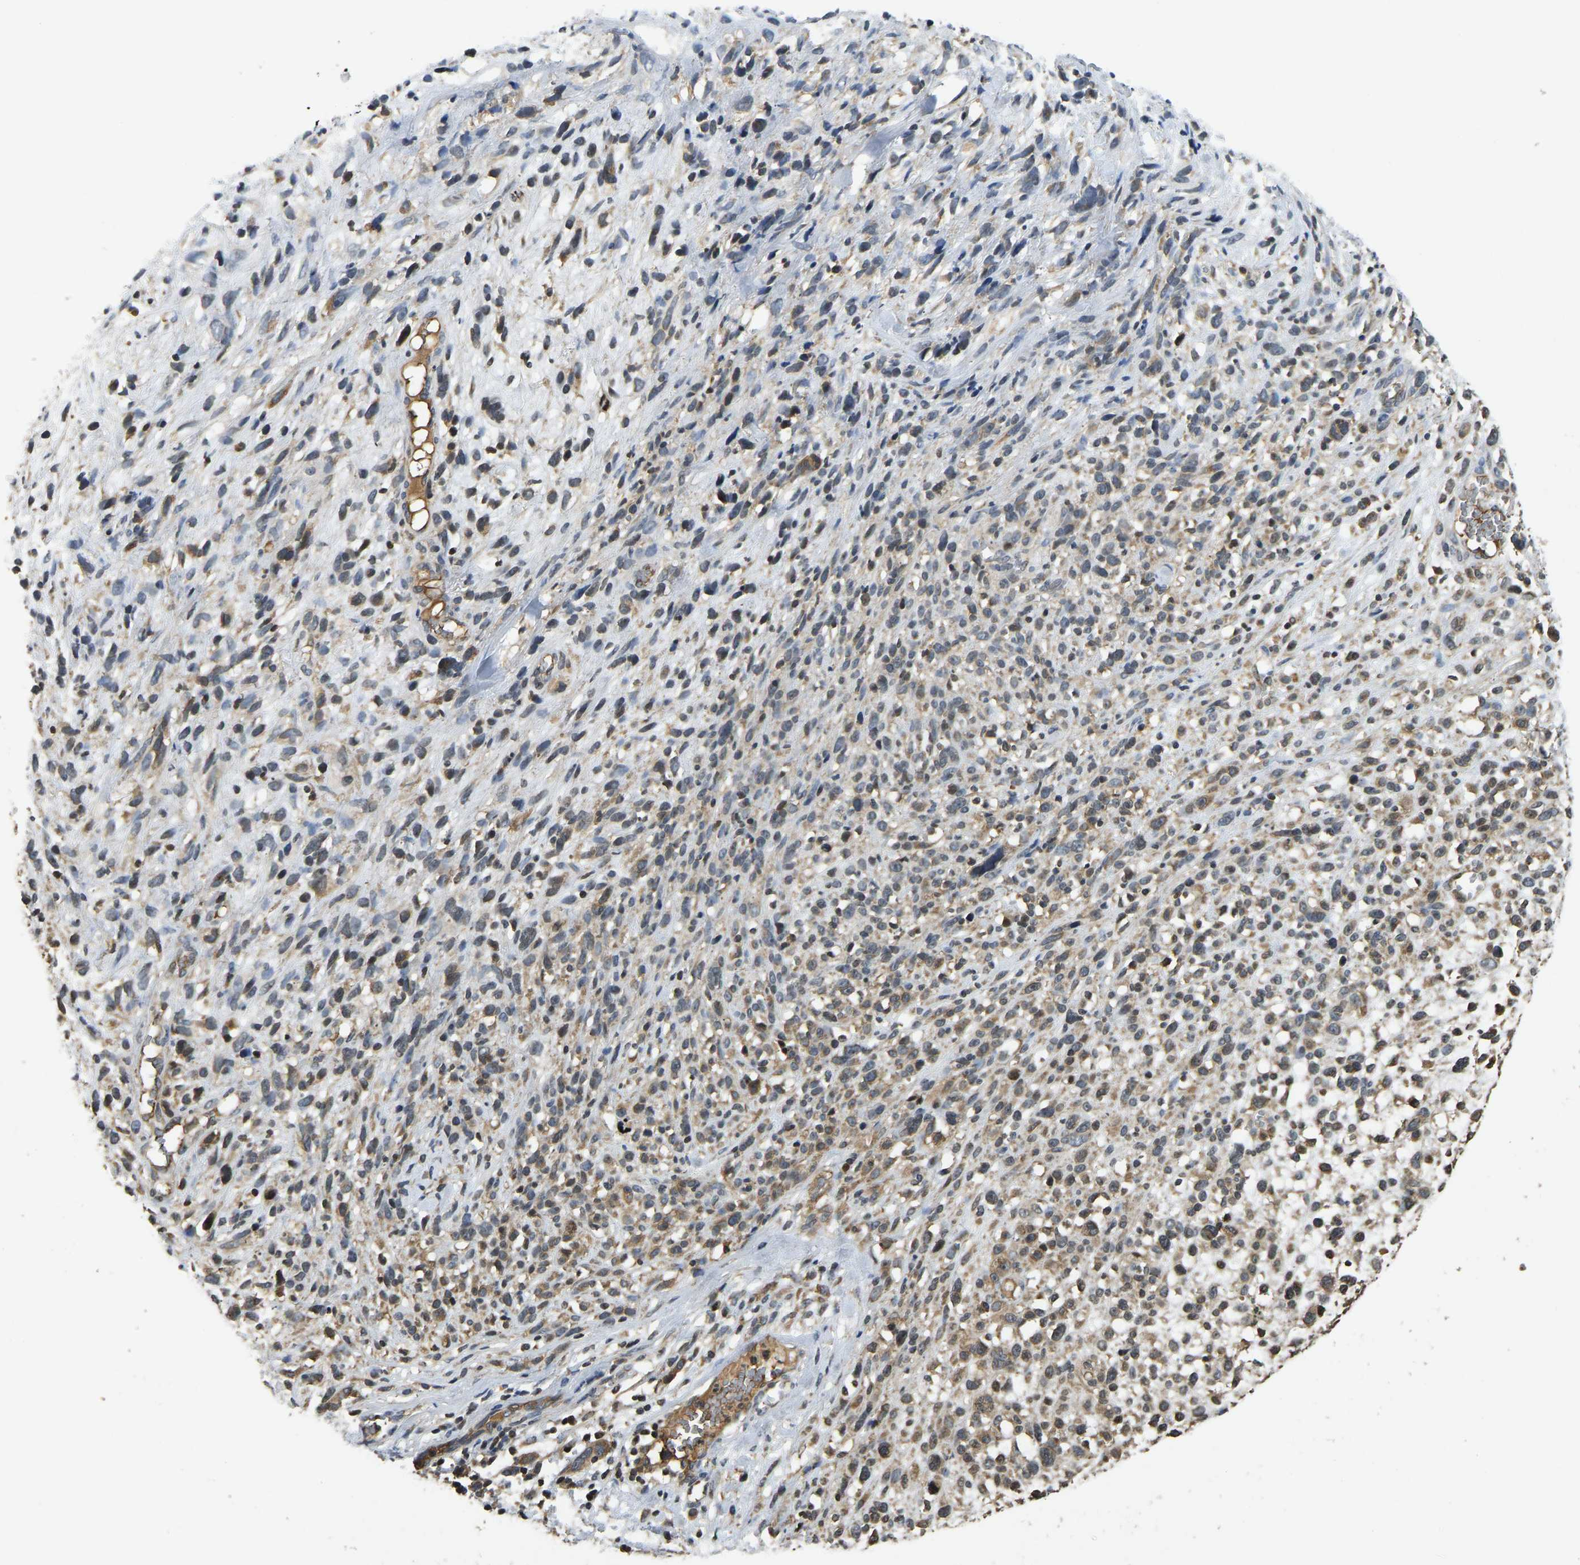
{"staining": {"intensity": "weak", "quantity": ">75%", "location": "cytoplasmic/membranous"}, "tissue": "melanoma", "cell_type": "Tumor cells", "image_type": "cancer", "snomed": [{"axis": "morphology", "description": "Malignant melanoma, NOS"}, {"axis": "topography", "description": "Skin"}], "caption": "A brown stain shows weak cytoplasmic/membranous positivity of a protein in human malignant melanoma tumor cells.", "gene": "VCPKMT", "patient": {"sex": "female", "age": 55}}